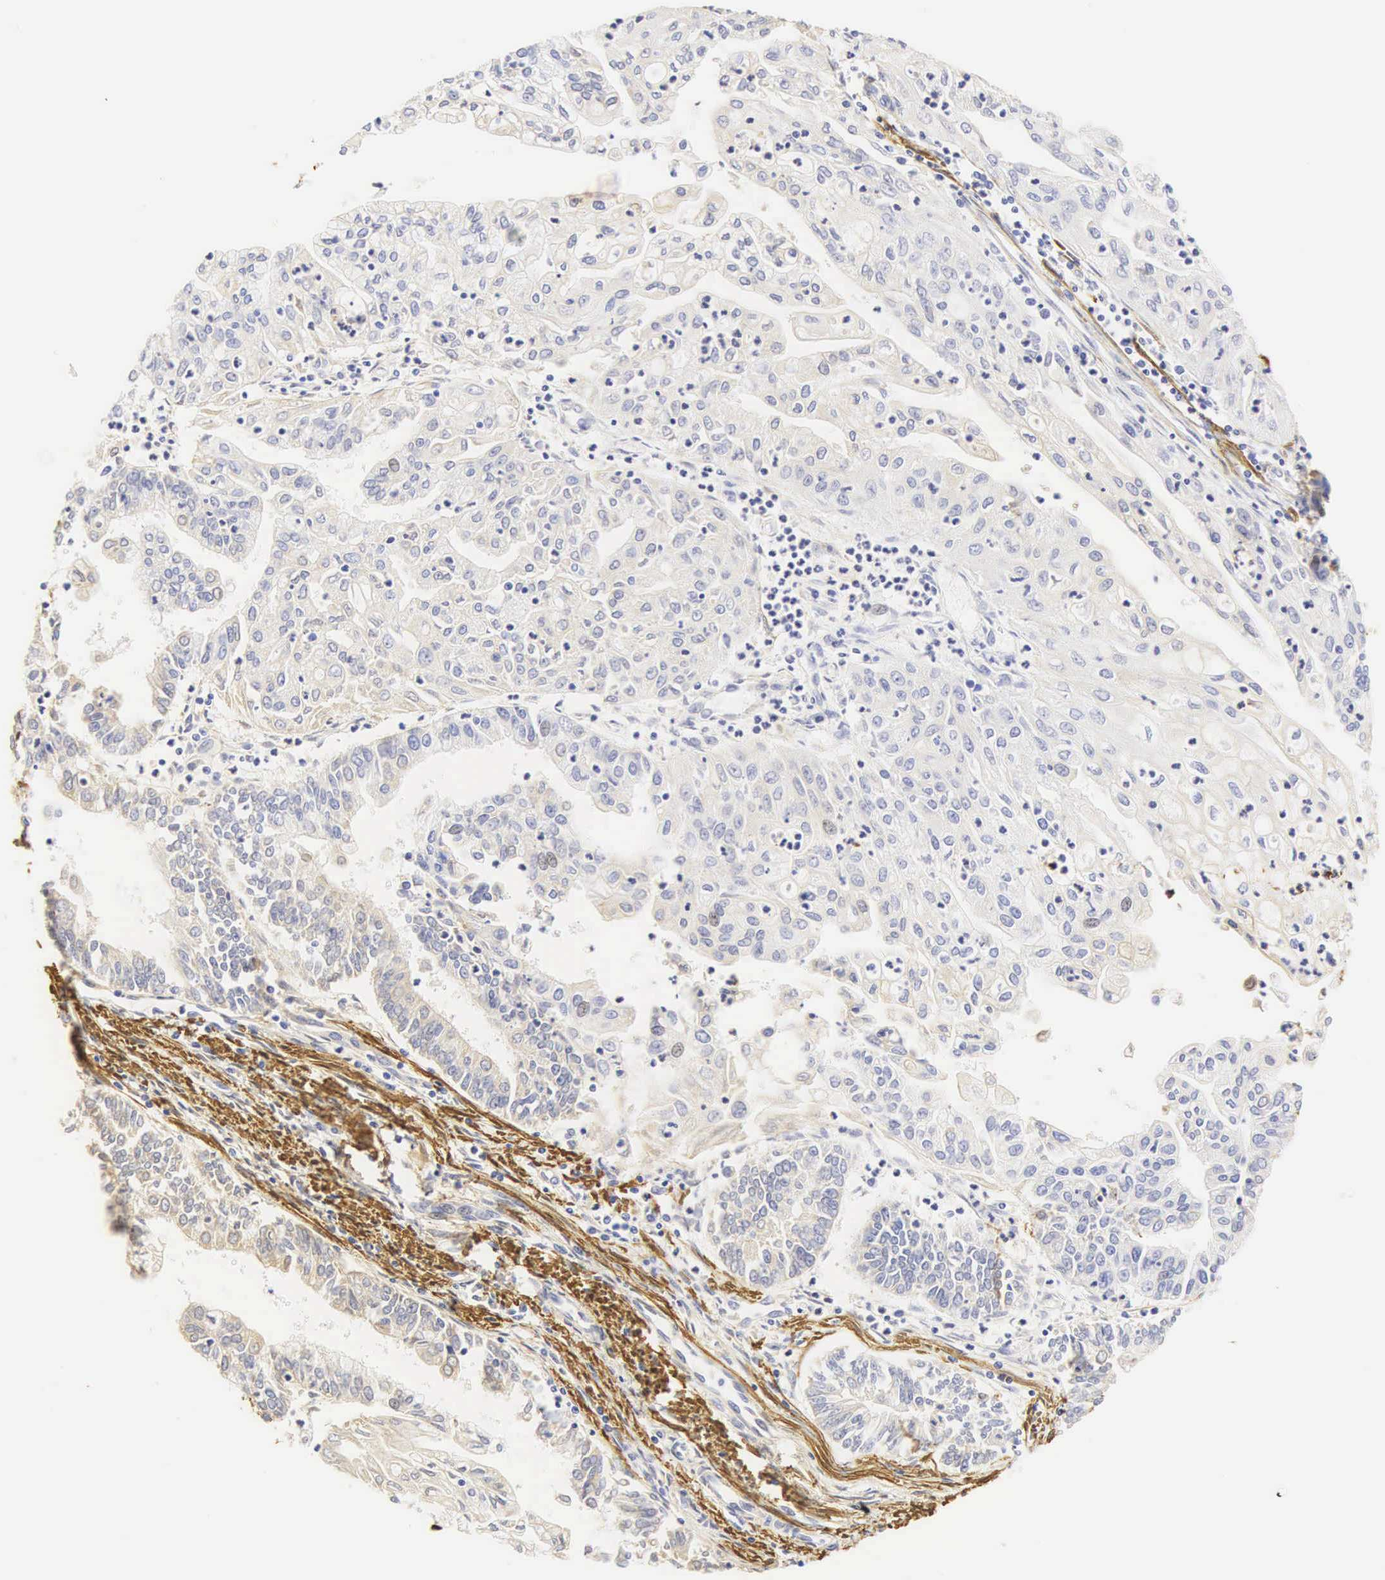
{"staining": {"intensity": "negative", "quantity": "none", "location": "none"}, "tissue": "endometrial cancer", "cell_type": "Tumor cells", "image_type": "cancer", "snomed": [{"axis": "morphology", "description": "Adenocarcinoma, NOS"}, {"axis": "topography", "description": "Endometrium"}], "caption": "This is a image of immunohistochemistry staining of endometrial cancer, which shows no staining in tumor cells.", "gene": "CNN1", "patient": {"sex": "female", "age": 75}}